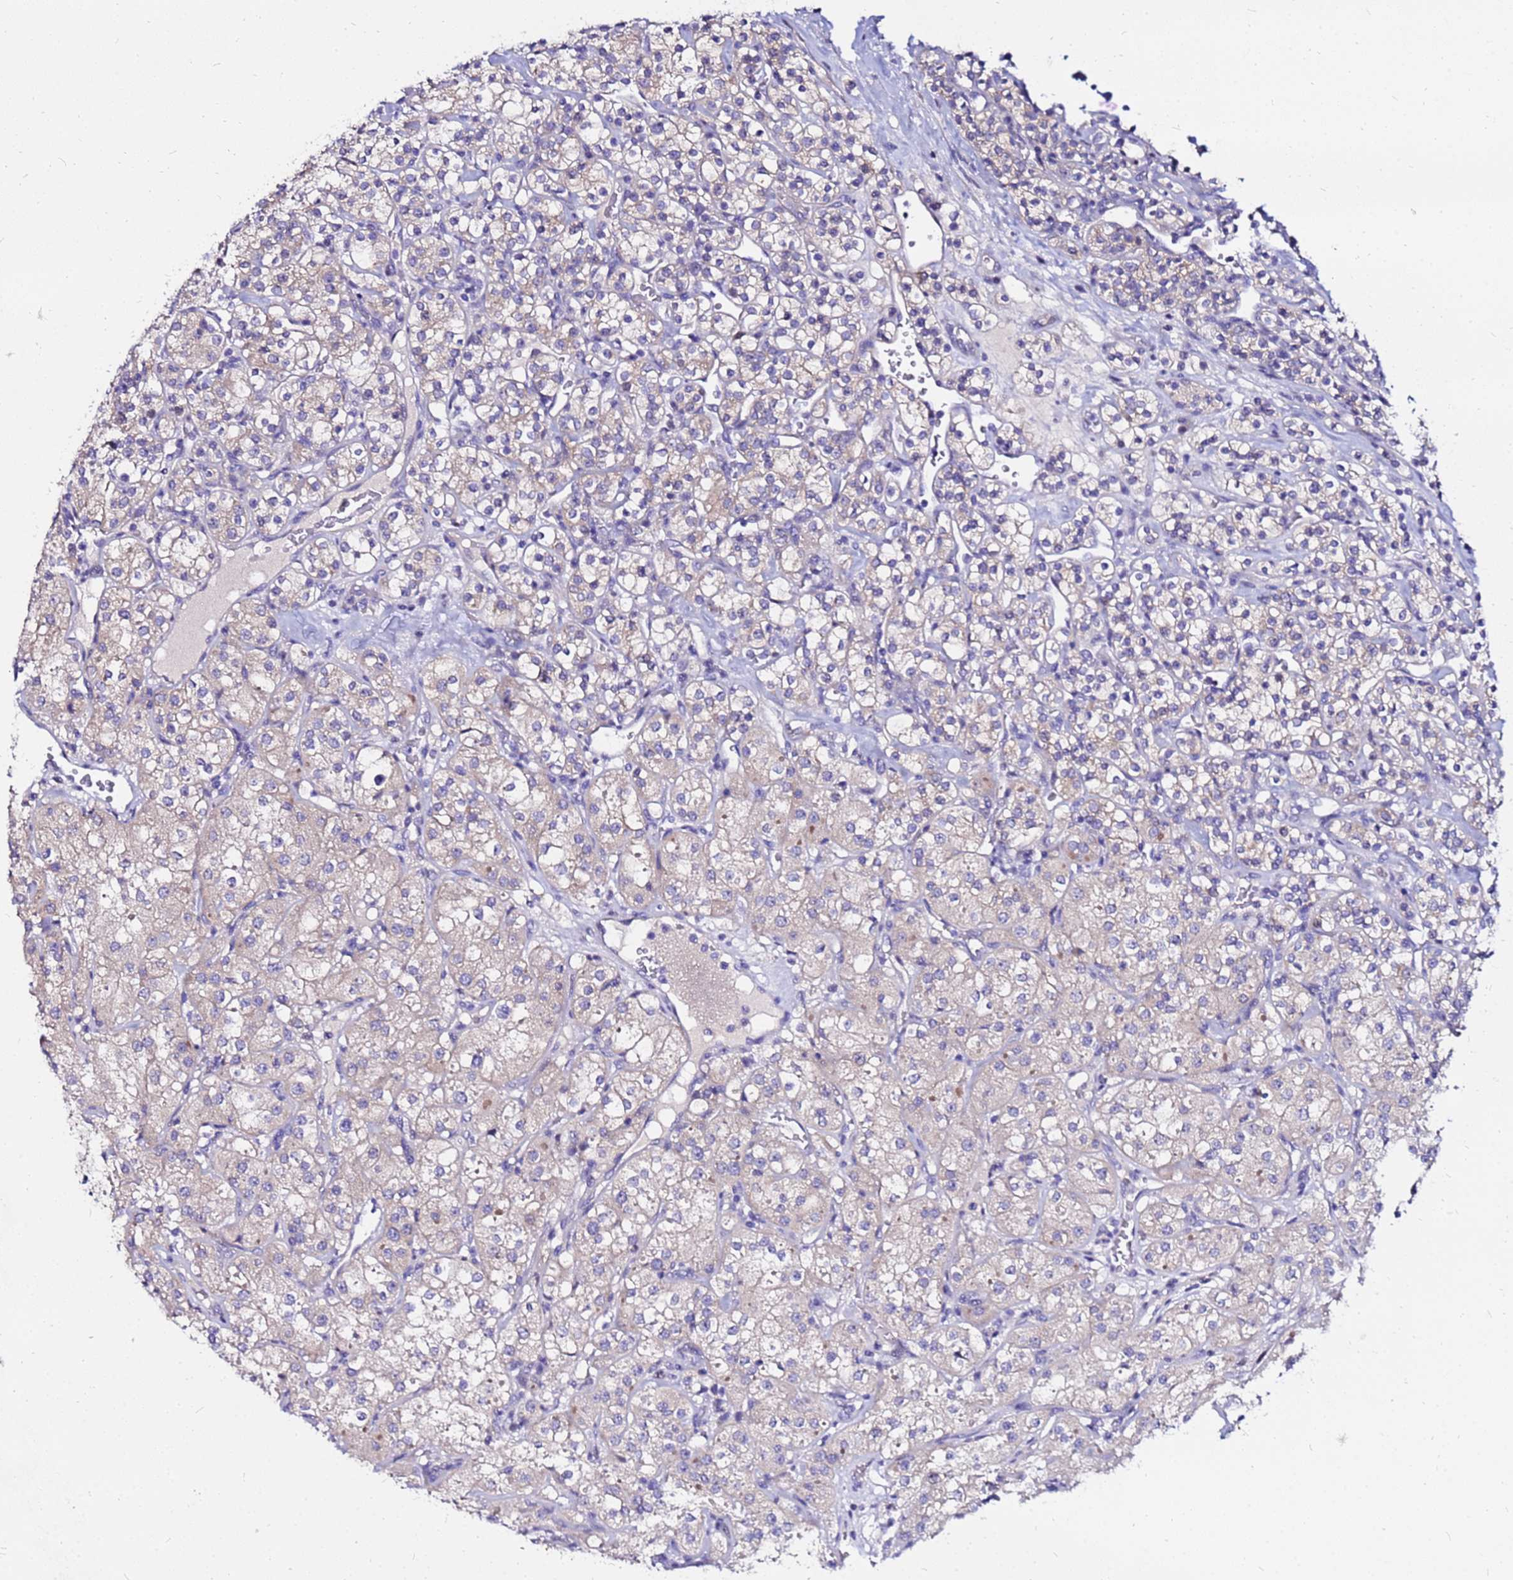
{"staining": {"intensity": "negative", "quantity": "none", "location": "none"}, "tissue": "renal cancer", "cell_type": "Tumor cells", "image_type": "cancer", "snomed": [{"axis": "morphology", "description": "Adenocarcinoma, NOS"}, {"axis": "topography", "description": "Kidney"}], "caption": "Tumor cells show no significant protein staining in adenocarcinoma (renal).", "gene": "ARHGEF5", "patient": {"sex": "male", "age": 77}}